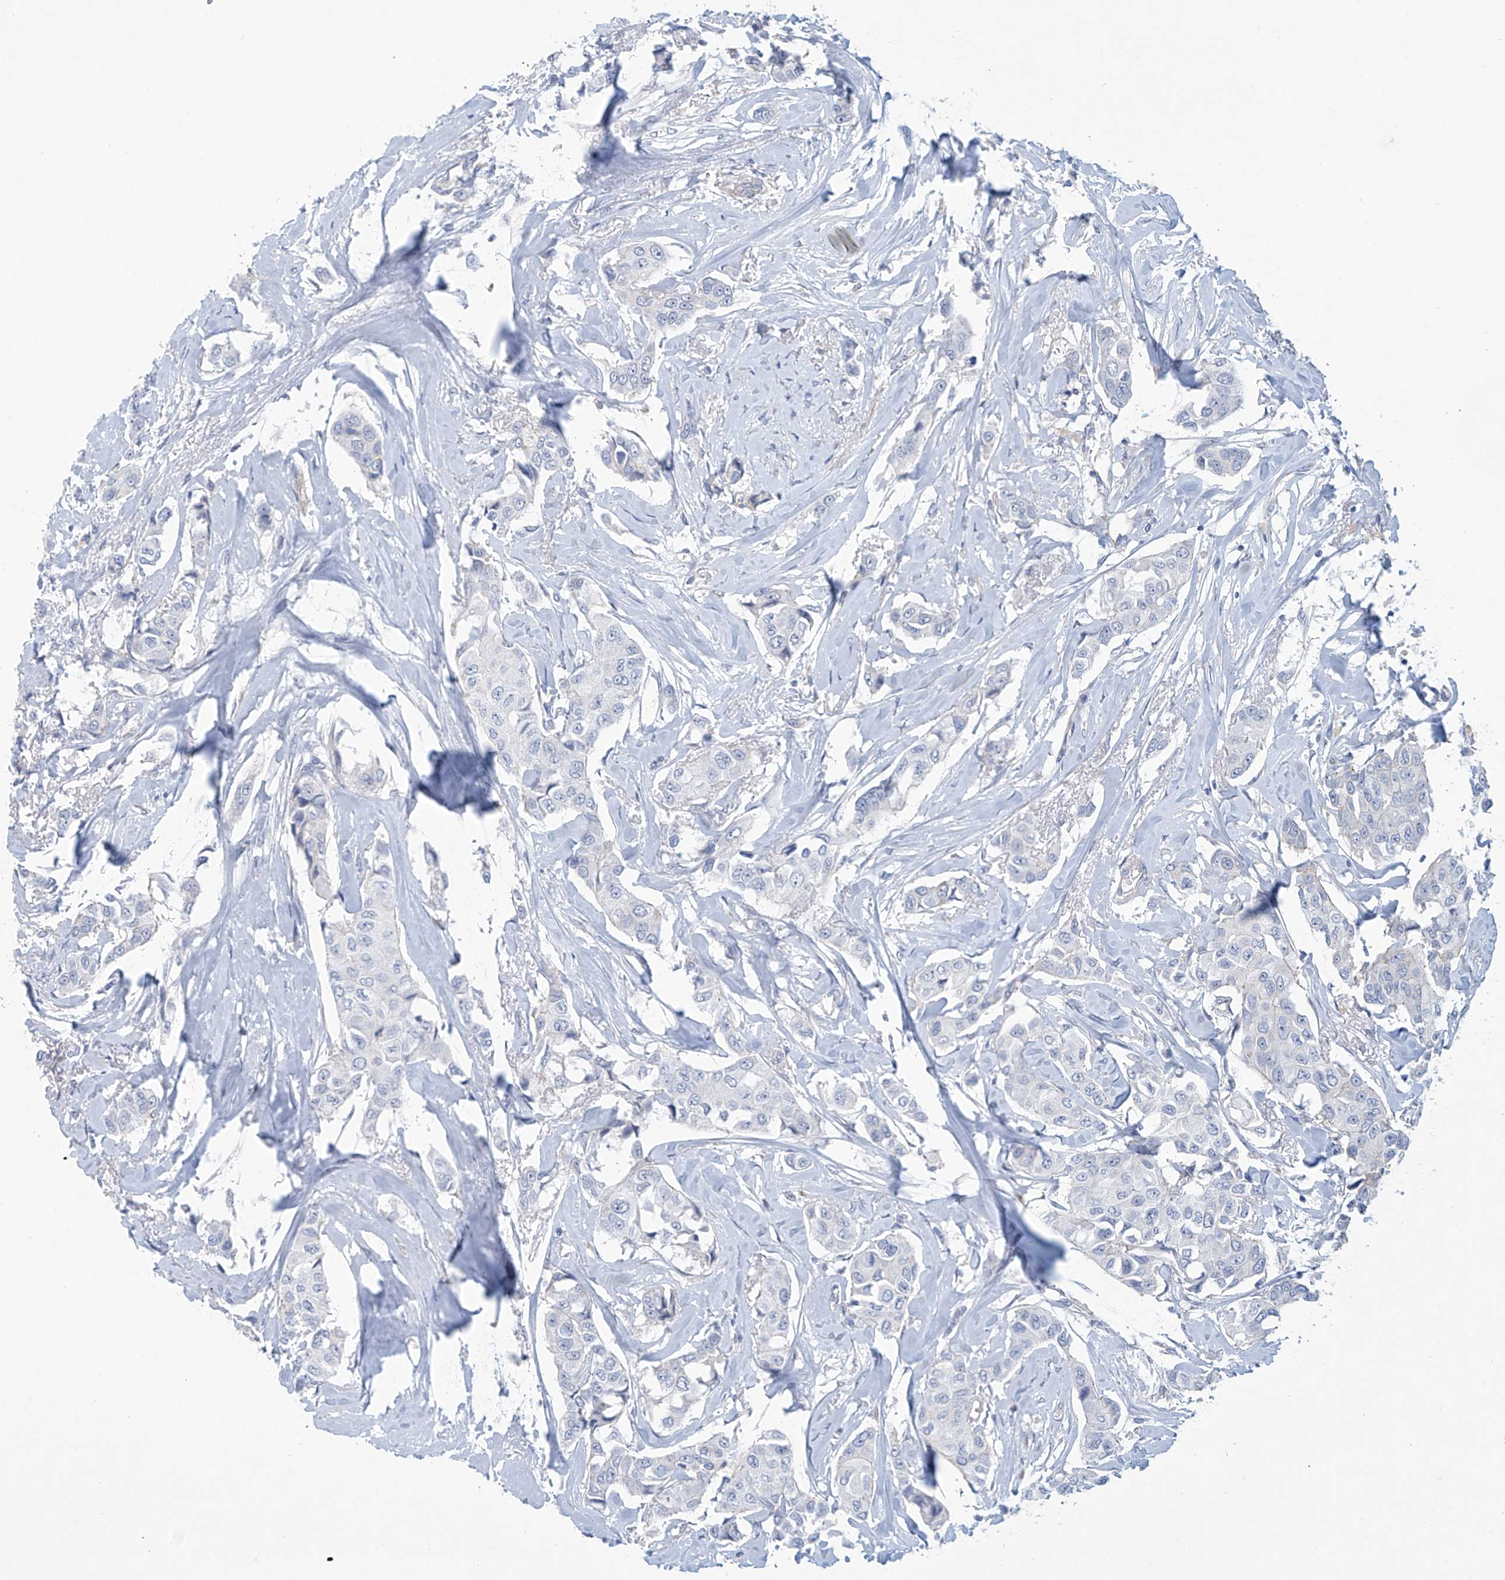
{"staining": {"intensity": "negative", "quantity": "none", "location": "none"}, "tissue": "breast cancer", "cell_type": "Tumor cells", "image_type": "cancer", "snomed": [{"axis": "morphology", "description": "Duct carcinoma"}, {"axis": "topography", "description": "Breast"}], "caption": "The photomicrograph displays no staining of tumor cells in infiltrating ductal carcinoma (breast).", "gene": "ABHD13", "patient": {"sex": "female", "age": 80}}